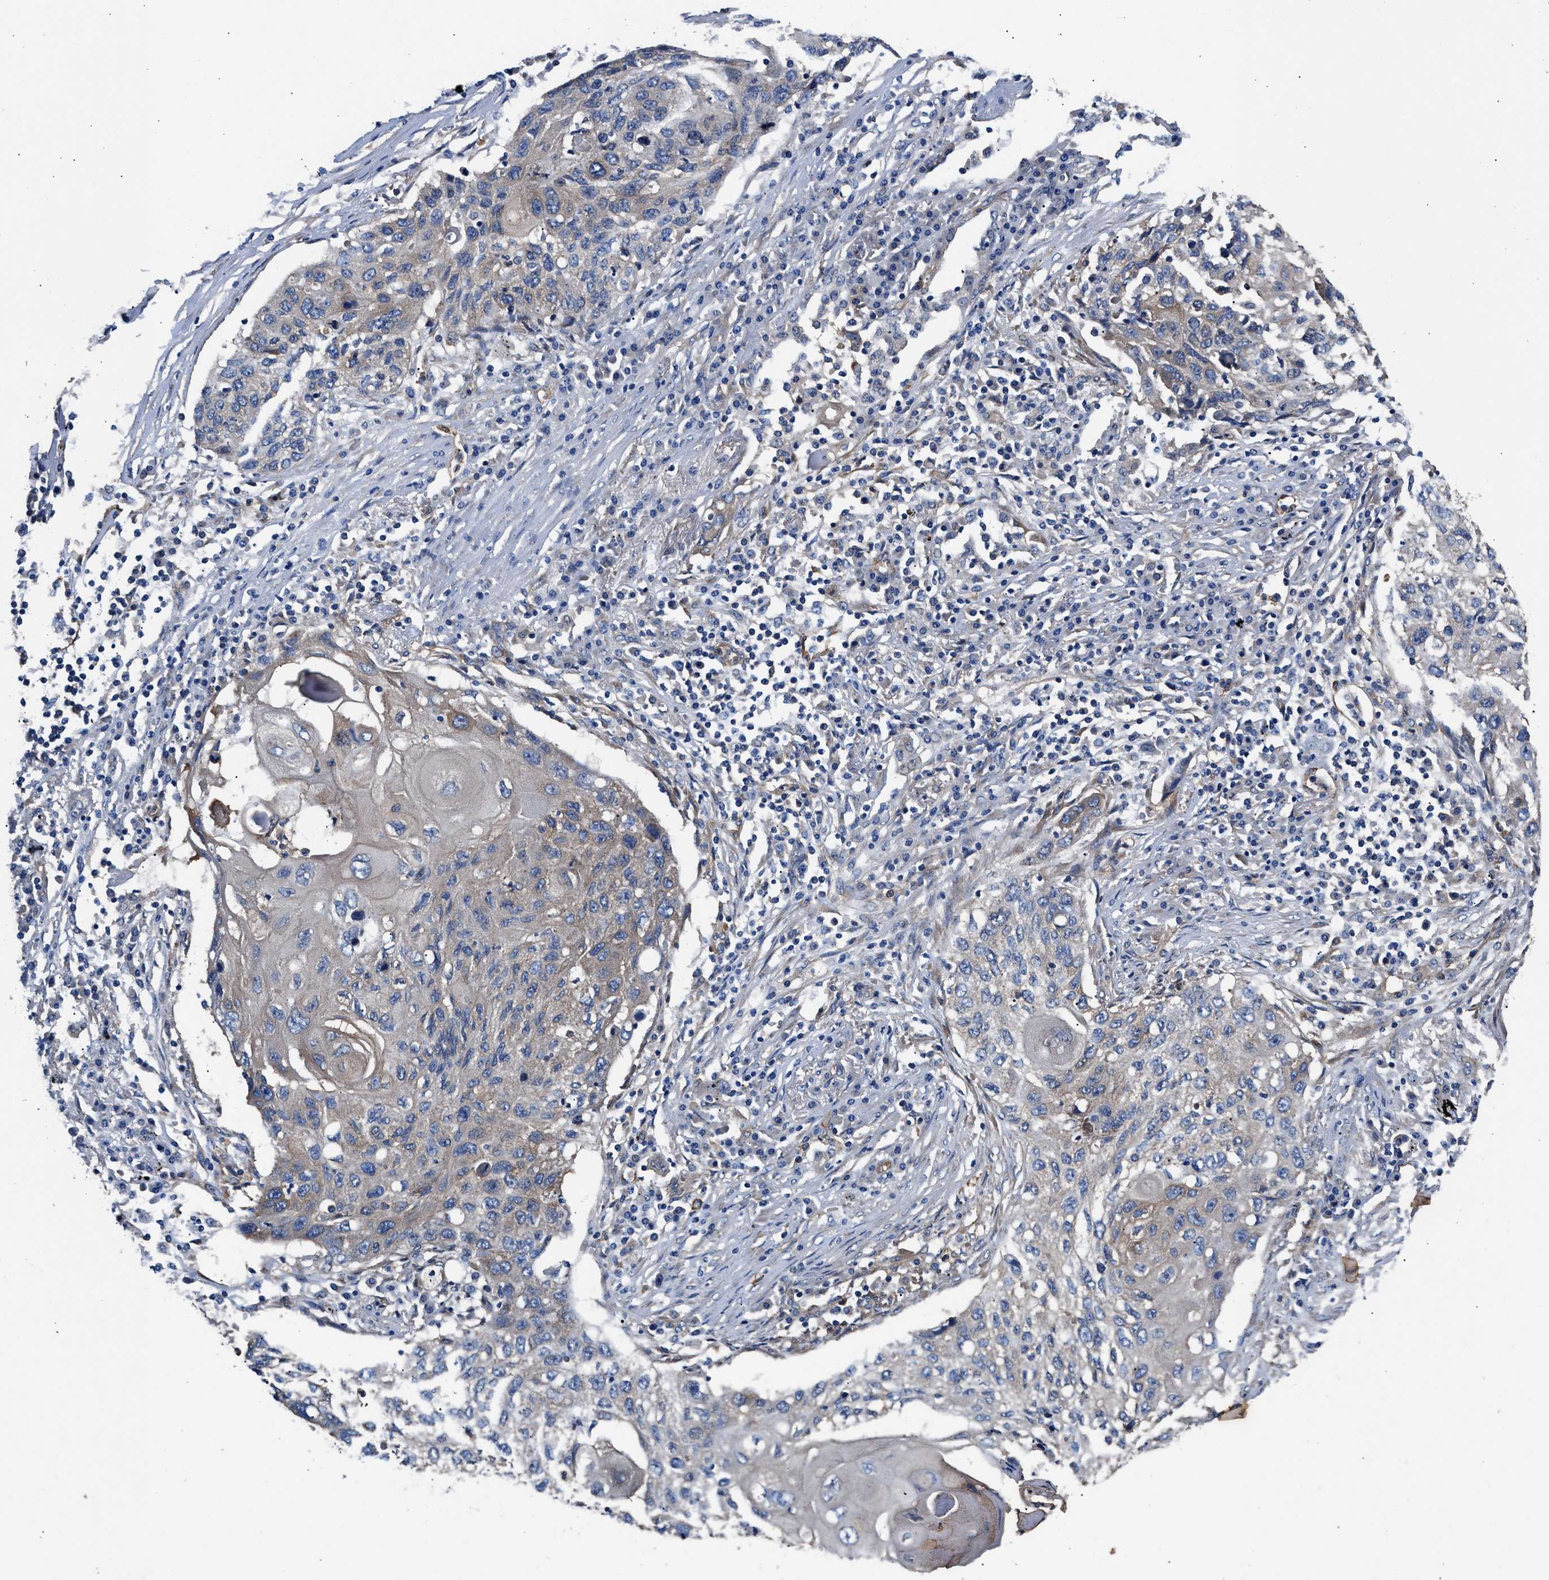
{"staining": {"intensity": "weak", "quantity": "<25%", "location": "cytoplasmic/membranous"}, "tissue": "lung cancer", "cell_type": "Tumor cells", "image_type": "cancer", "snomed": [{"axis": "morphology", "description": "Squamous cell carcinoma, NOS"}, {"axis": "topography", "description": "Lung"}], "caption": "This is an immunohistochemistry (IHC) micrograph of lung squamous cell carcinoma. There is no staining in tumor cells.", "gene": "SH3GL1", "patient": {"sex": "female", "age": 63}}